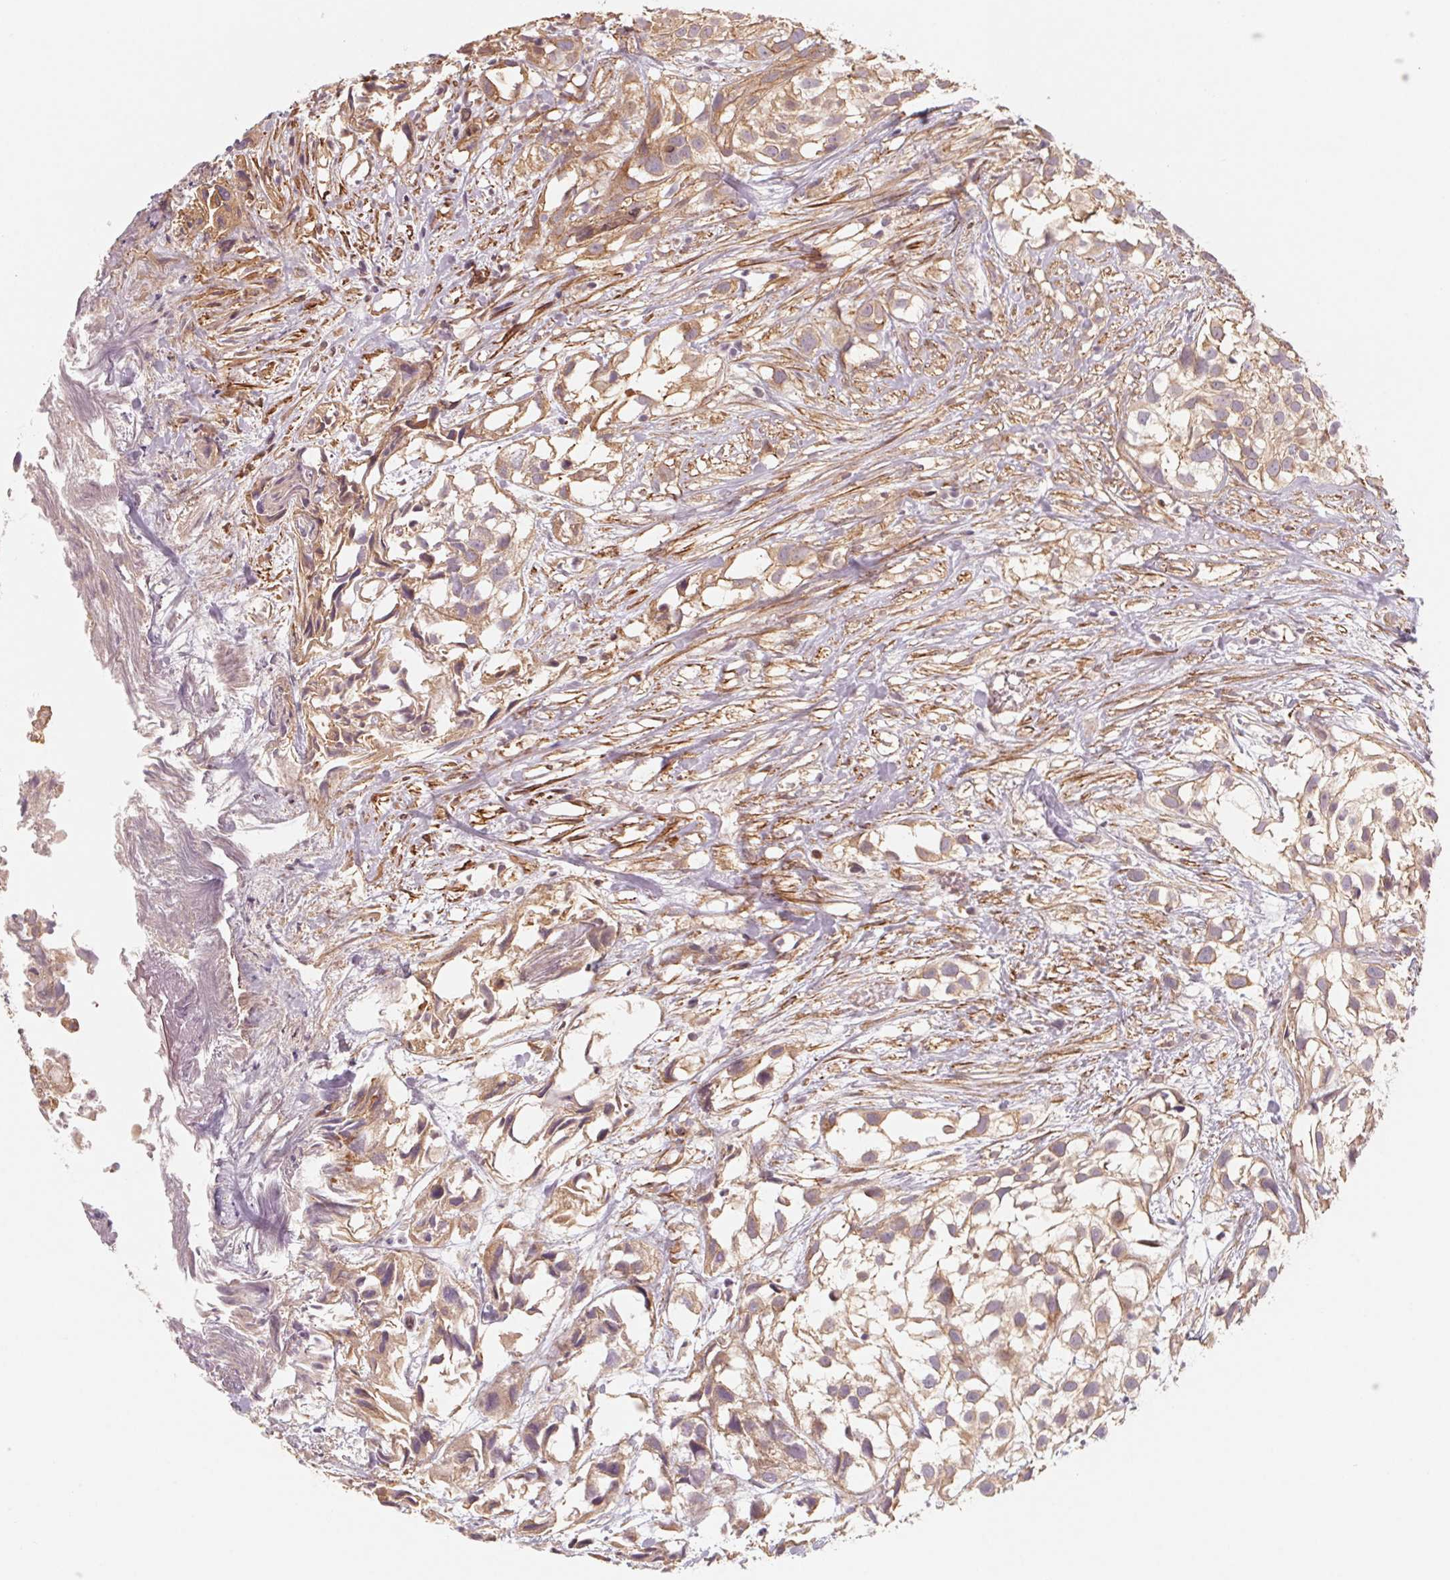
{"staining": {"intensity": "moderate", "quantity": ">75%", "location": "cytoplasmic/membranous"}, "tissue": "urothelial cancer", "cell_type": "Tumor cells", "image_type": "cancer", "snomed": [{"axis": "morphology", "description": "Urothelial carcinoma, High grade"}, {"axis": "topography", "description": "Urinary bladder"}], "caption": "Protein staining by immunohistochemistry (IHC) demonstrates moderate cytoplasmic/membranous expression in approximately >75% of tumor cells in urothelial cancer.", "gene": "CCDC112", "patient": {"sex": "male", "age": 56}}